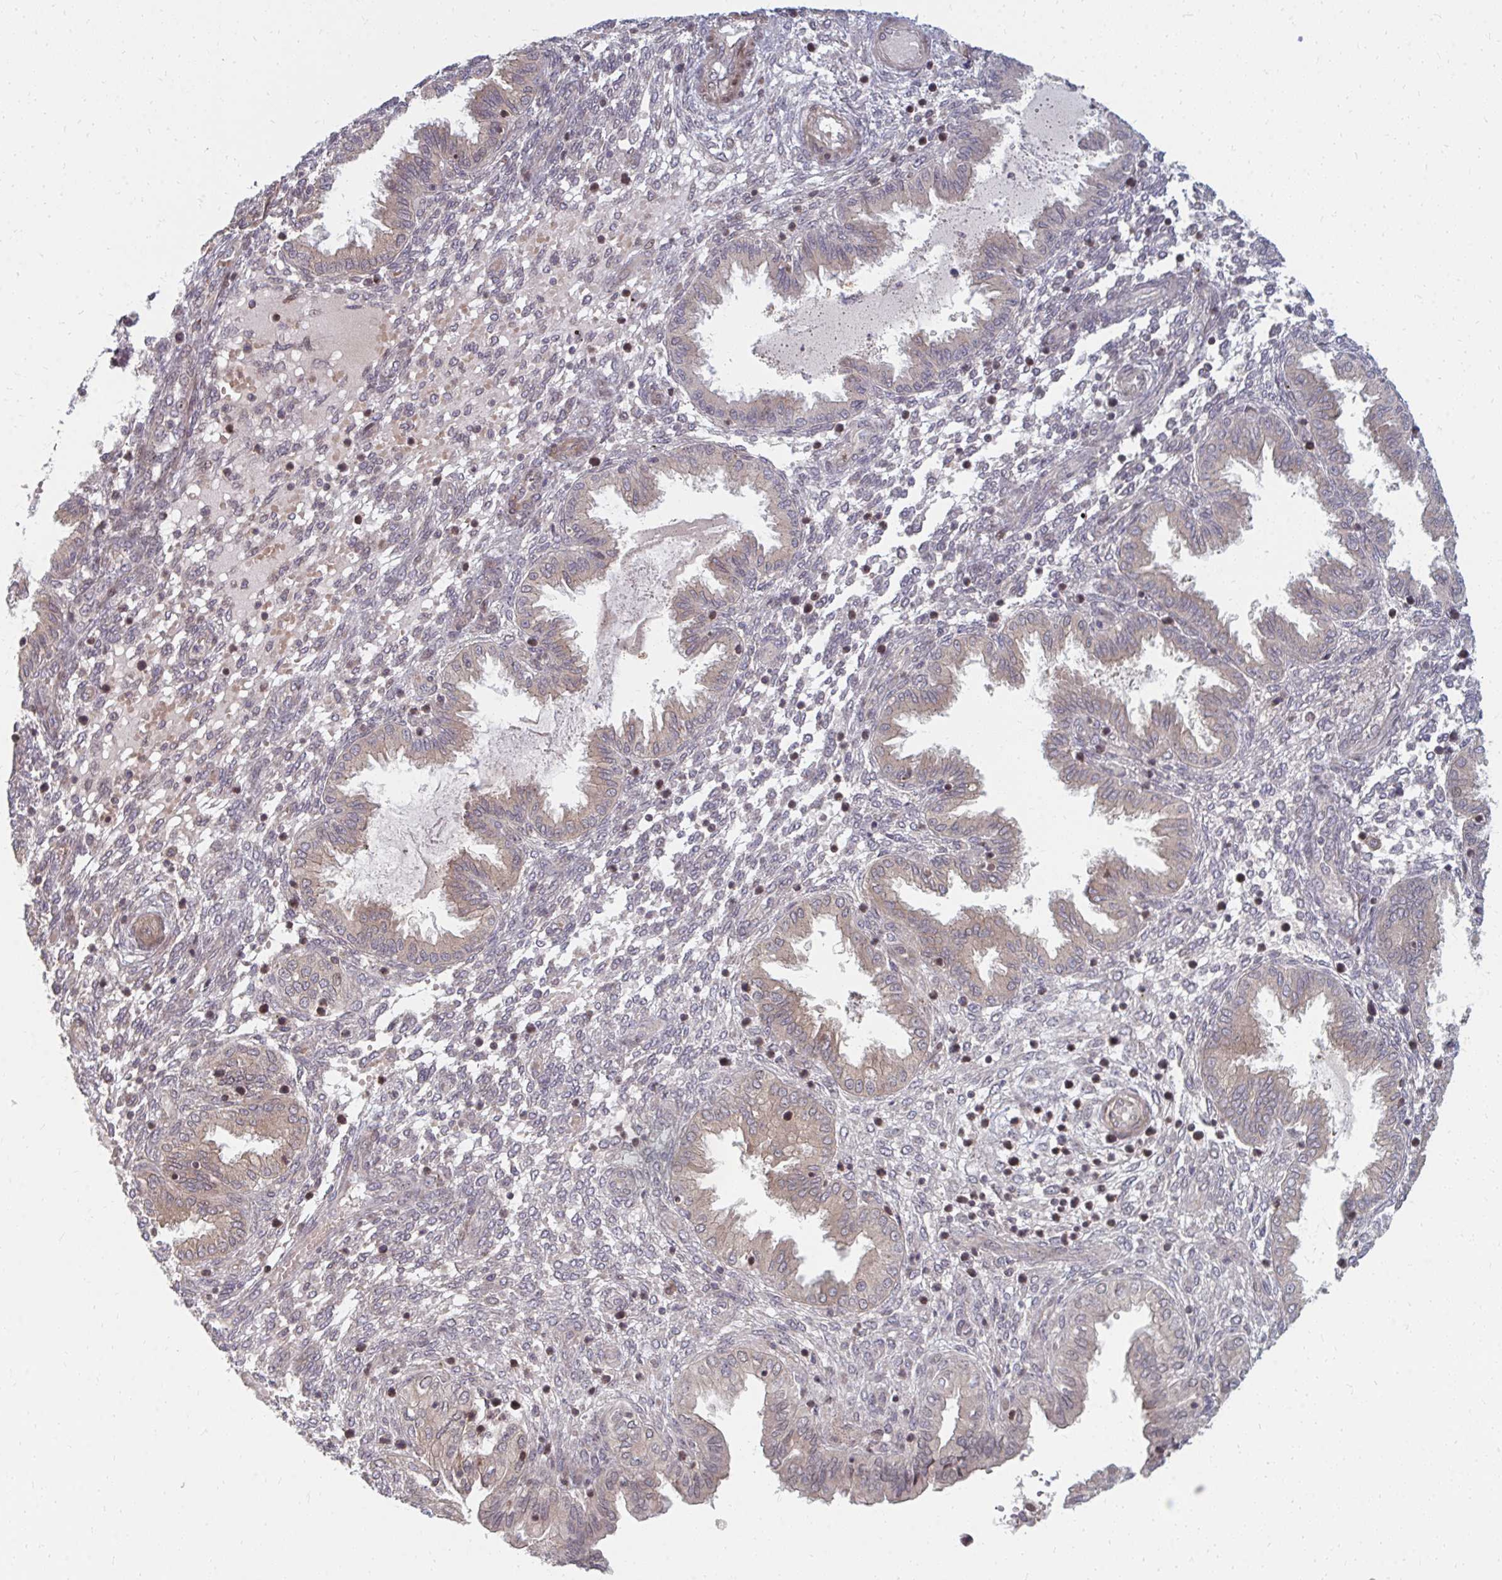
{"staining": {"intensity": "negative", "quantity": "none", "location": "none"}, "tissue": "endometrium", "cell_type": "Cells in endometrial stroma", "image_type": "normal", "snomed": [{"axis": "morphology", "description": "Normal tissue, NOS"}, {"axis": "topography", "description": "Endometrium"}], "caption": "Protein analysis of unremarkable endometrium demonstrates no significant staining in cells in endometrial stroma.", "gene": "ZNF285", "patient": {"sex": "female", "age": 33}}